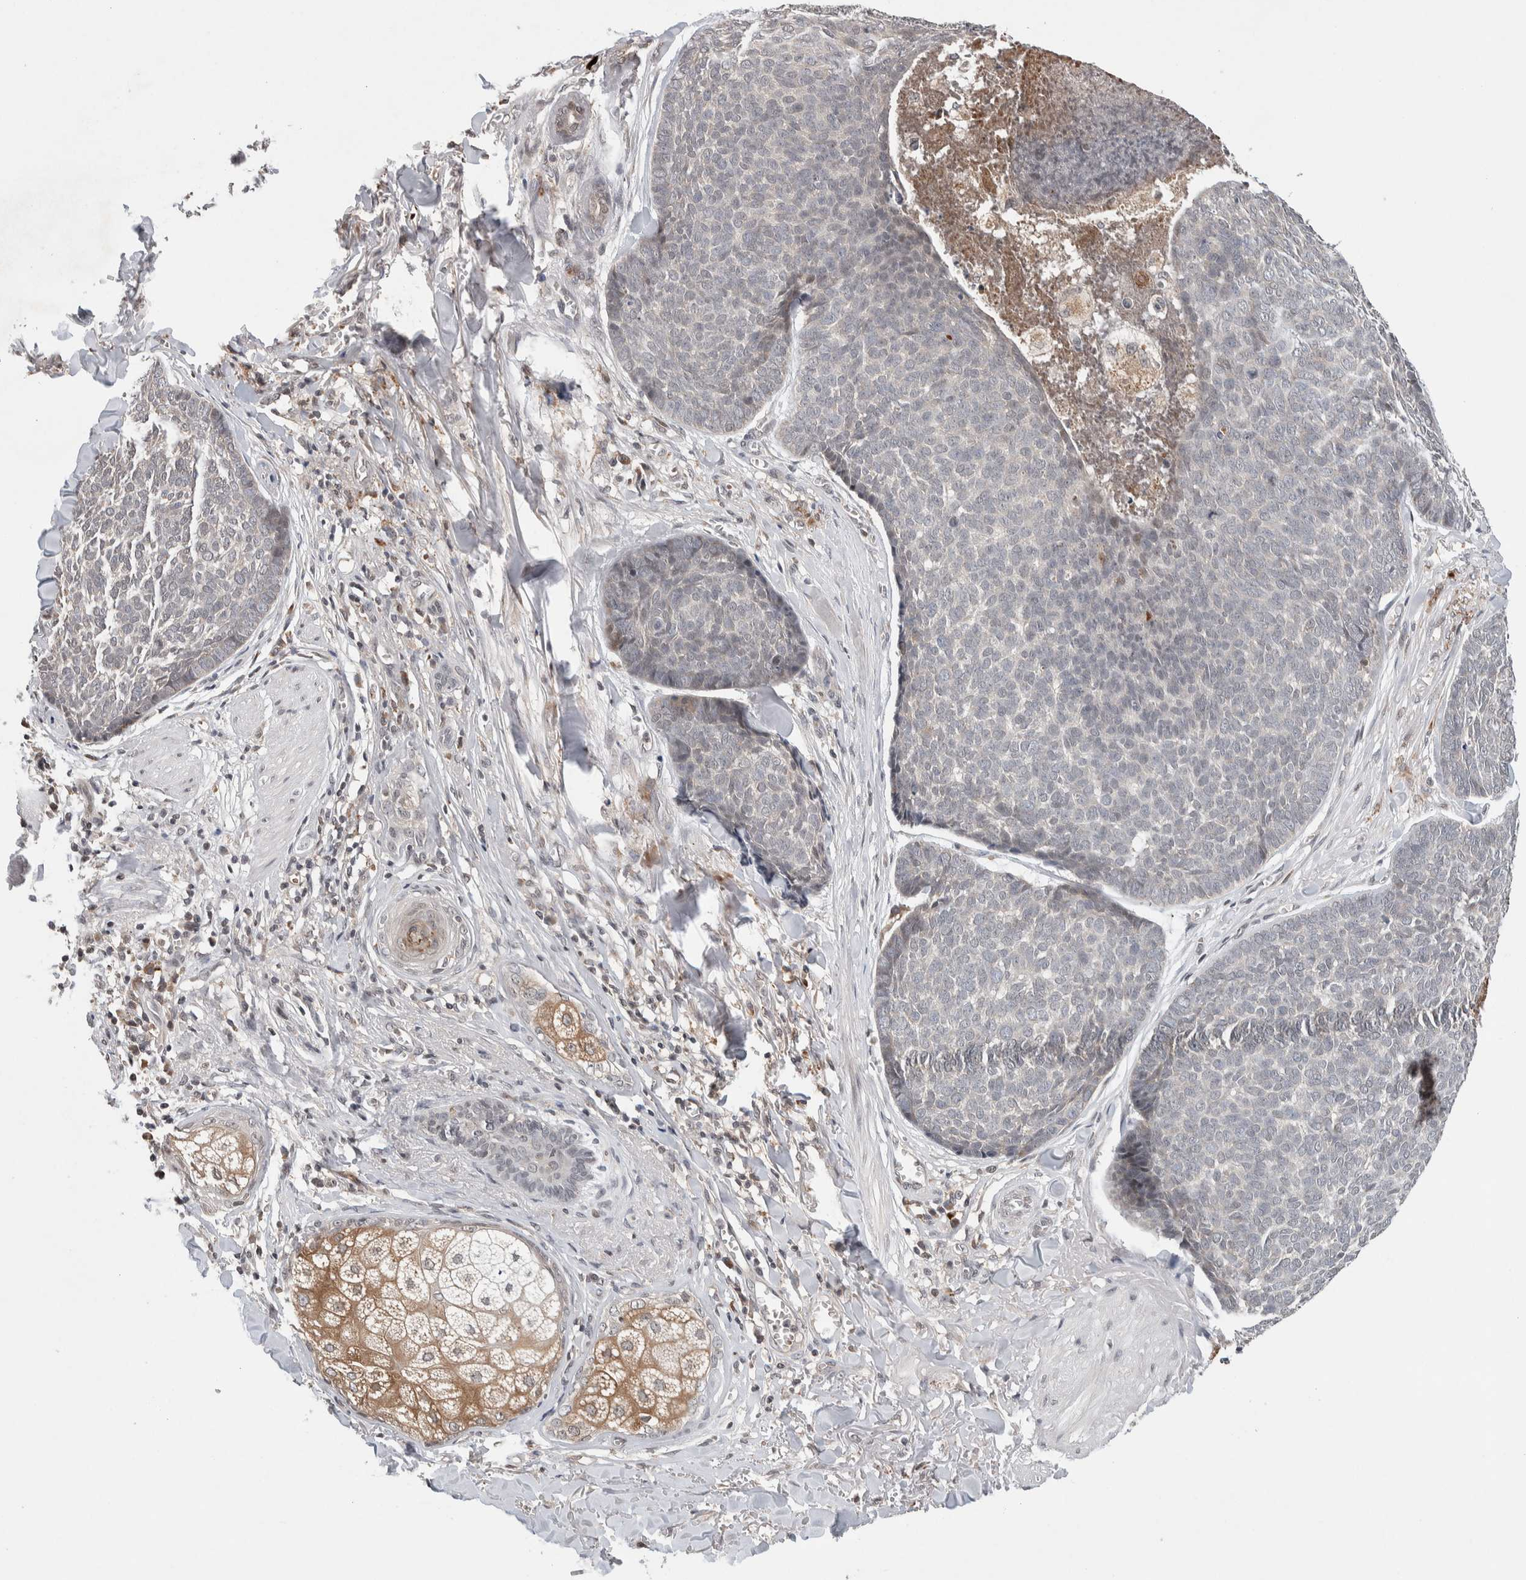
{"staining": {"intensity": "negative", "quantity": "none", "location": "none"}, "tissue": "skin cancer", "cell_type": "Tumor cells", "image_type": "cancer", "snomed": [{"axis": "morphology", "description": "Basal cell carcinoma"}, {"axis": "topography", "description": "Skin"}], "caption": "Immunohistochemistry (IHC) of skin cancer (basal cell carcinoma) exhibits no expression in tumor cells.", "gene": "KCNK1", "patient": {"sex": "male", "age": 84}}